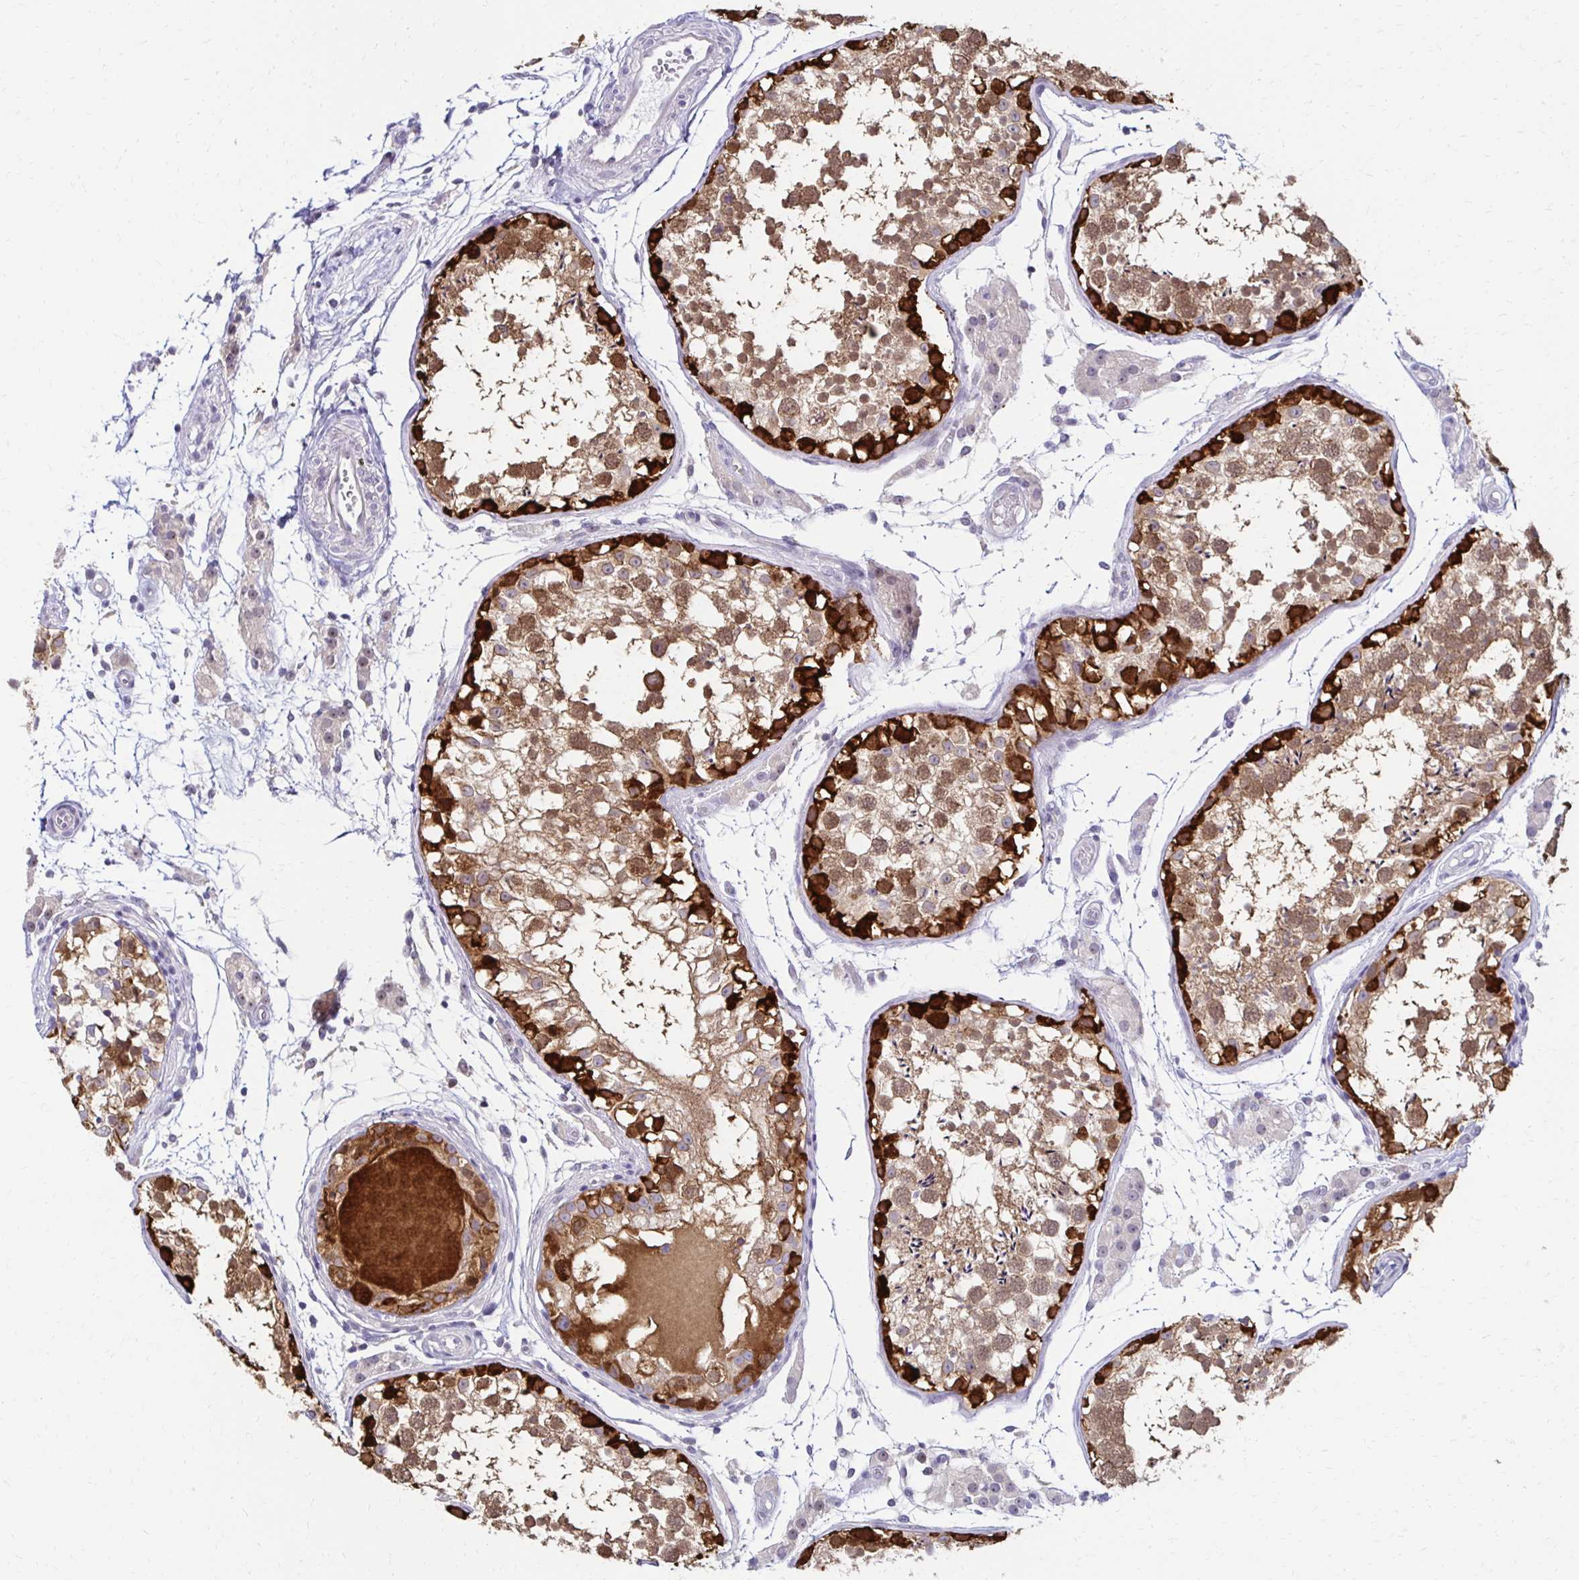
{"staining": {"intensity": "strong", "quantity": ">75%", "location": "cytoplasmic/membranous,nuclear"}, "tissue": "testis", "cell_type": "Cells in seminiferous ducts", "image_type": "normal", "snomed": [{"axis": "morphology", "description": "Normal tissue, NOS"}, {"axis": "morphology", "description": "Seminoma, NOS"}, {"axis": "topography", "description": "Testis"}], "caption": "A high amount of strong cytoplasmic/membranous,nuclear positivity is appreciated in approximately >75% of cells in seminiferous ducts in unremarkable testis.", "gene": "C1QTNF2", "patient": {"sex": "male", "age": 29}}